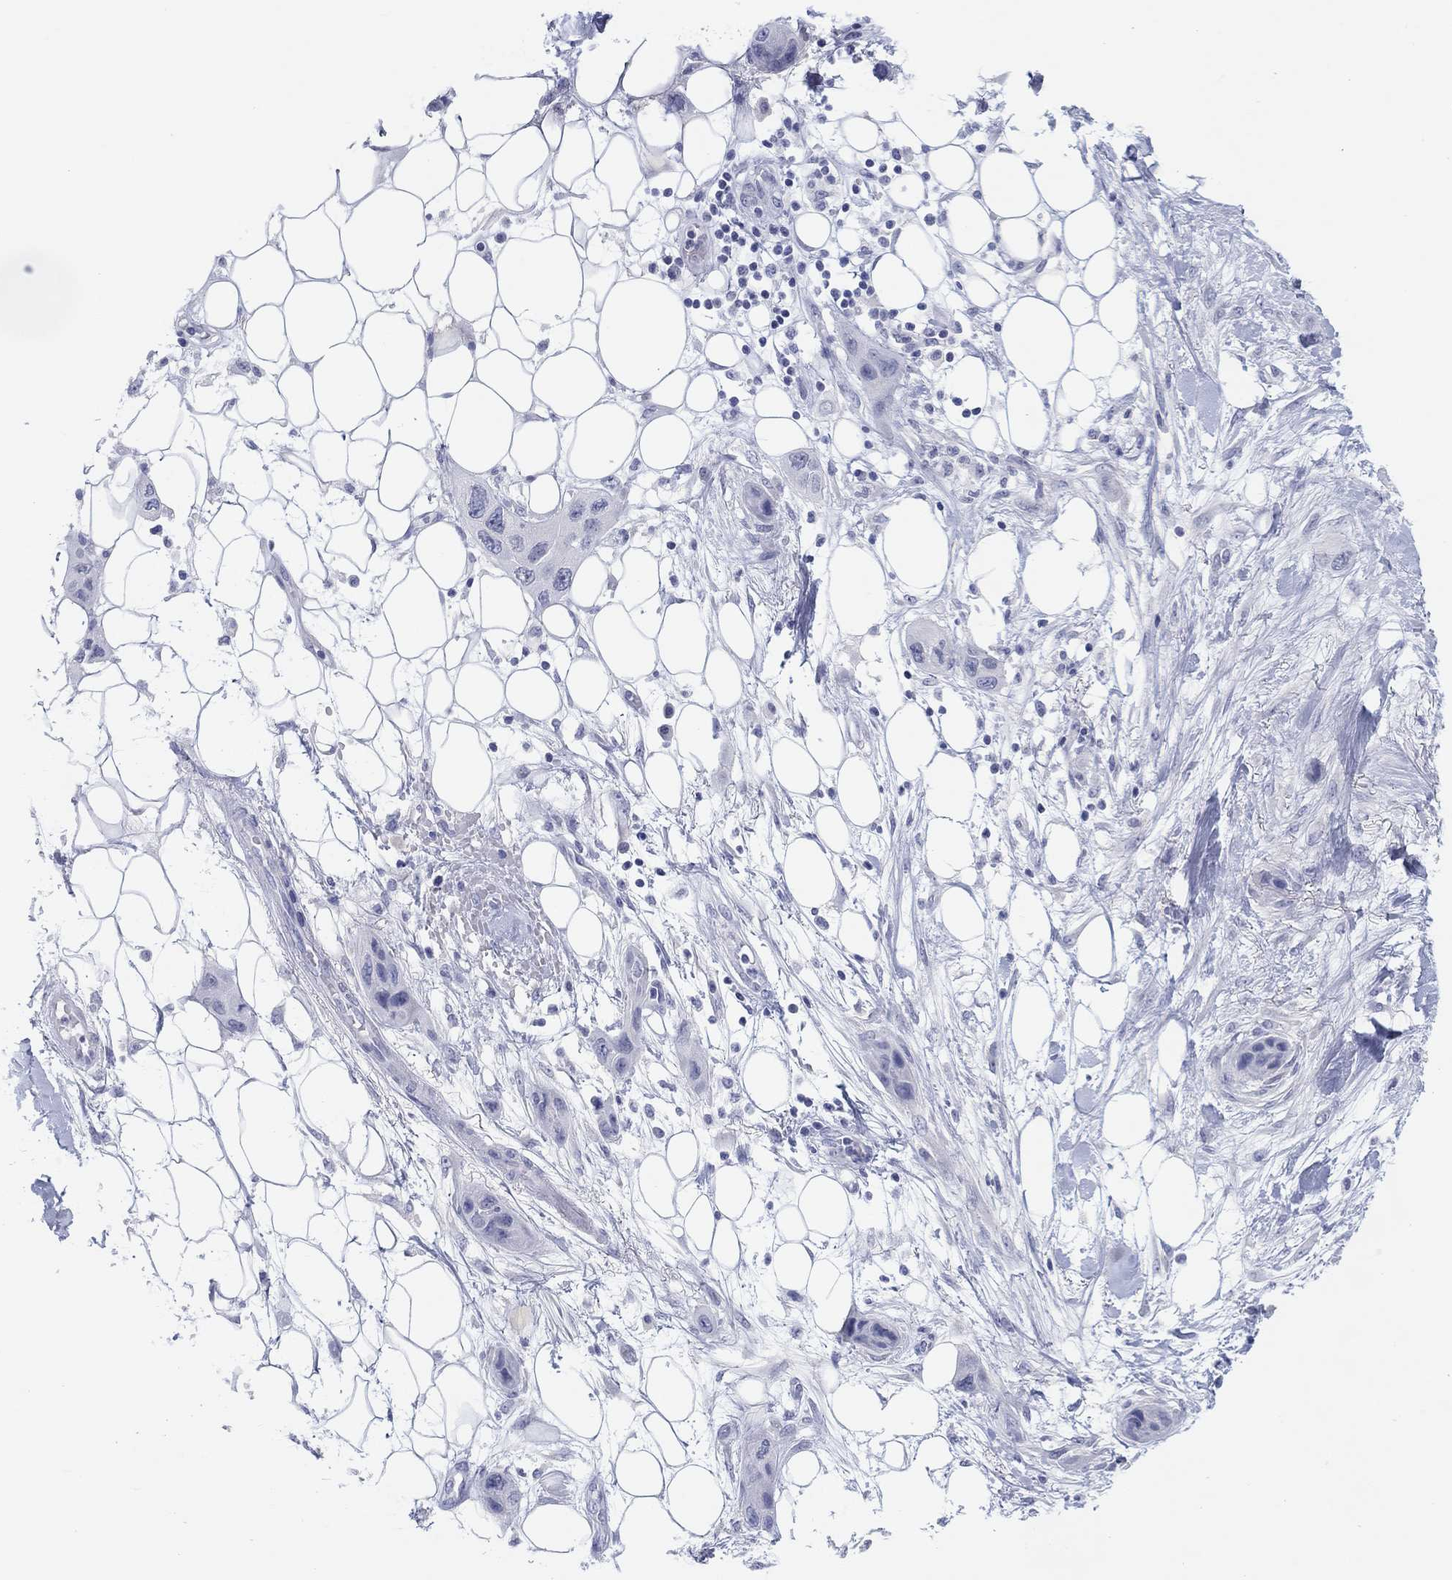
{"staining": {"intensity": "negative", "quantity": "none", "location": "none"}, "tissue": "skin cancer", "cell_type": "Tumor cells", "image_type": "cancer", "snomed": [{"axis": "morphology", "description": "Squamous cell carcinoma, NOS"}, {"axis": "topography", "description": "Skin"}], "caption": "An image of human squamous cell carcinoma (skin) is negative for staining in tumor cells. Brightfield microscopy of IHC stained with DAB (brown) and hematoxylin (blue), captured at high magnification.", "gene": "CPNE6", "patient": {"sex": "male", "age": 79}}